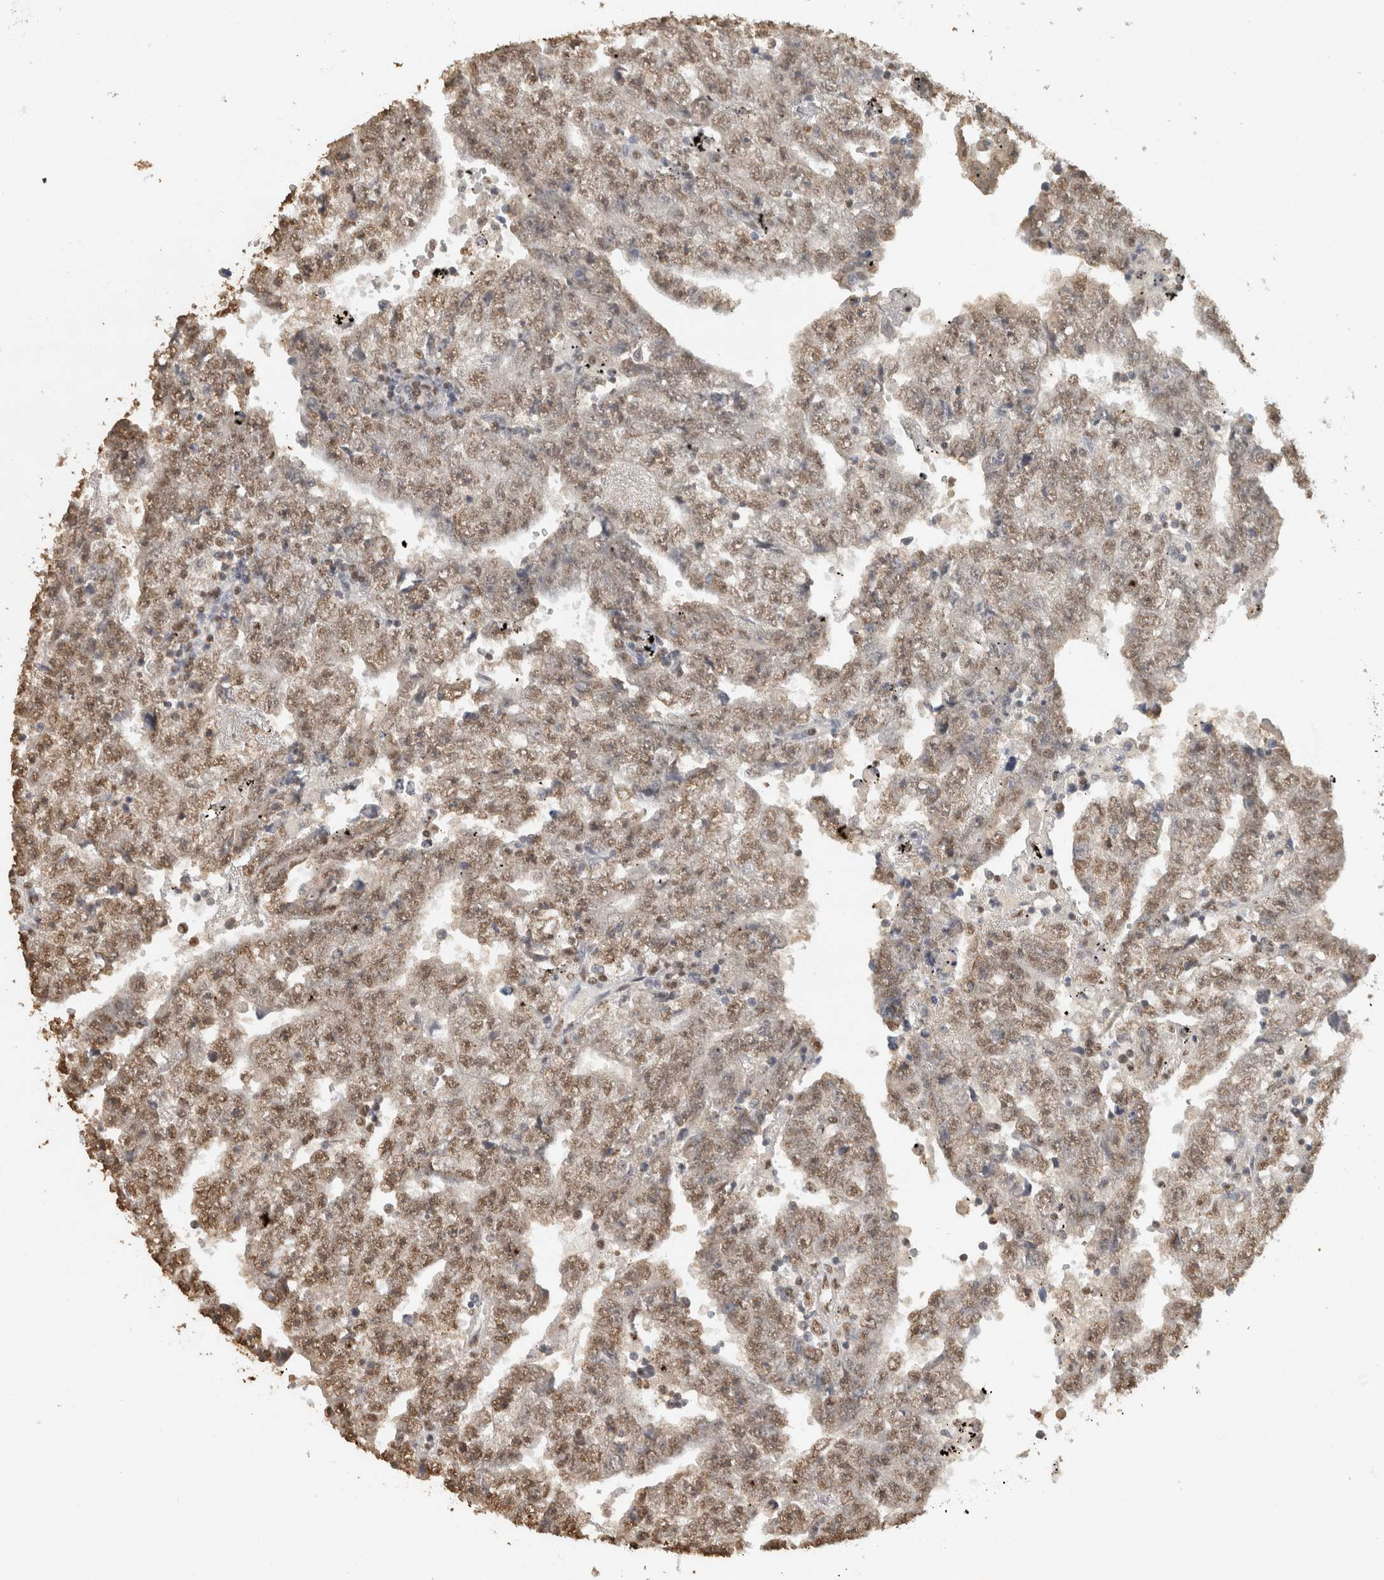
{"staining": {"intensity": "moderate", "quantity": ">75%", "location": "nuclear"}, "tissue": "testis cancer", "cell_type": "Tumor cells", "image_type": "cancer", "snomed": [{"axis": "morphology", "description": "Carcinoma, Embryonal, NOS"}, {"axis": "topography", "description": "Testis"}], "caption": "Human testis cancer (embryonal carcinoma) stained with a brown dye reveals moderate nuclear positive positivity in approximately >75% of tumor cells.", "gene": "HAND2", "patient": {"sex": "male", "age": 25}}